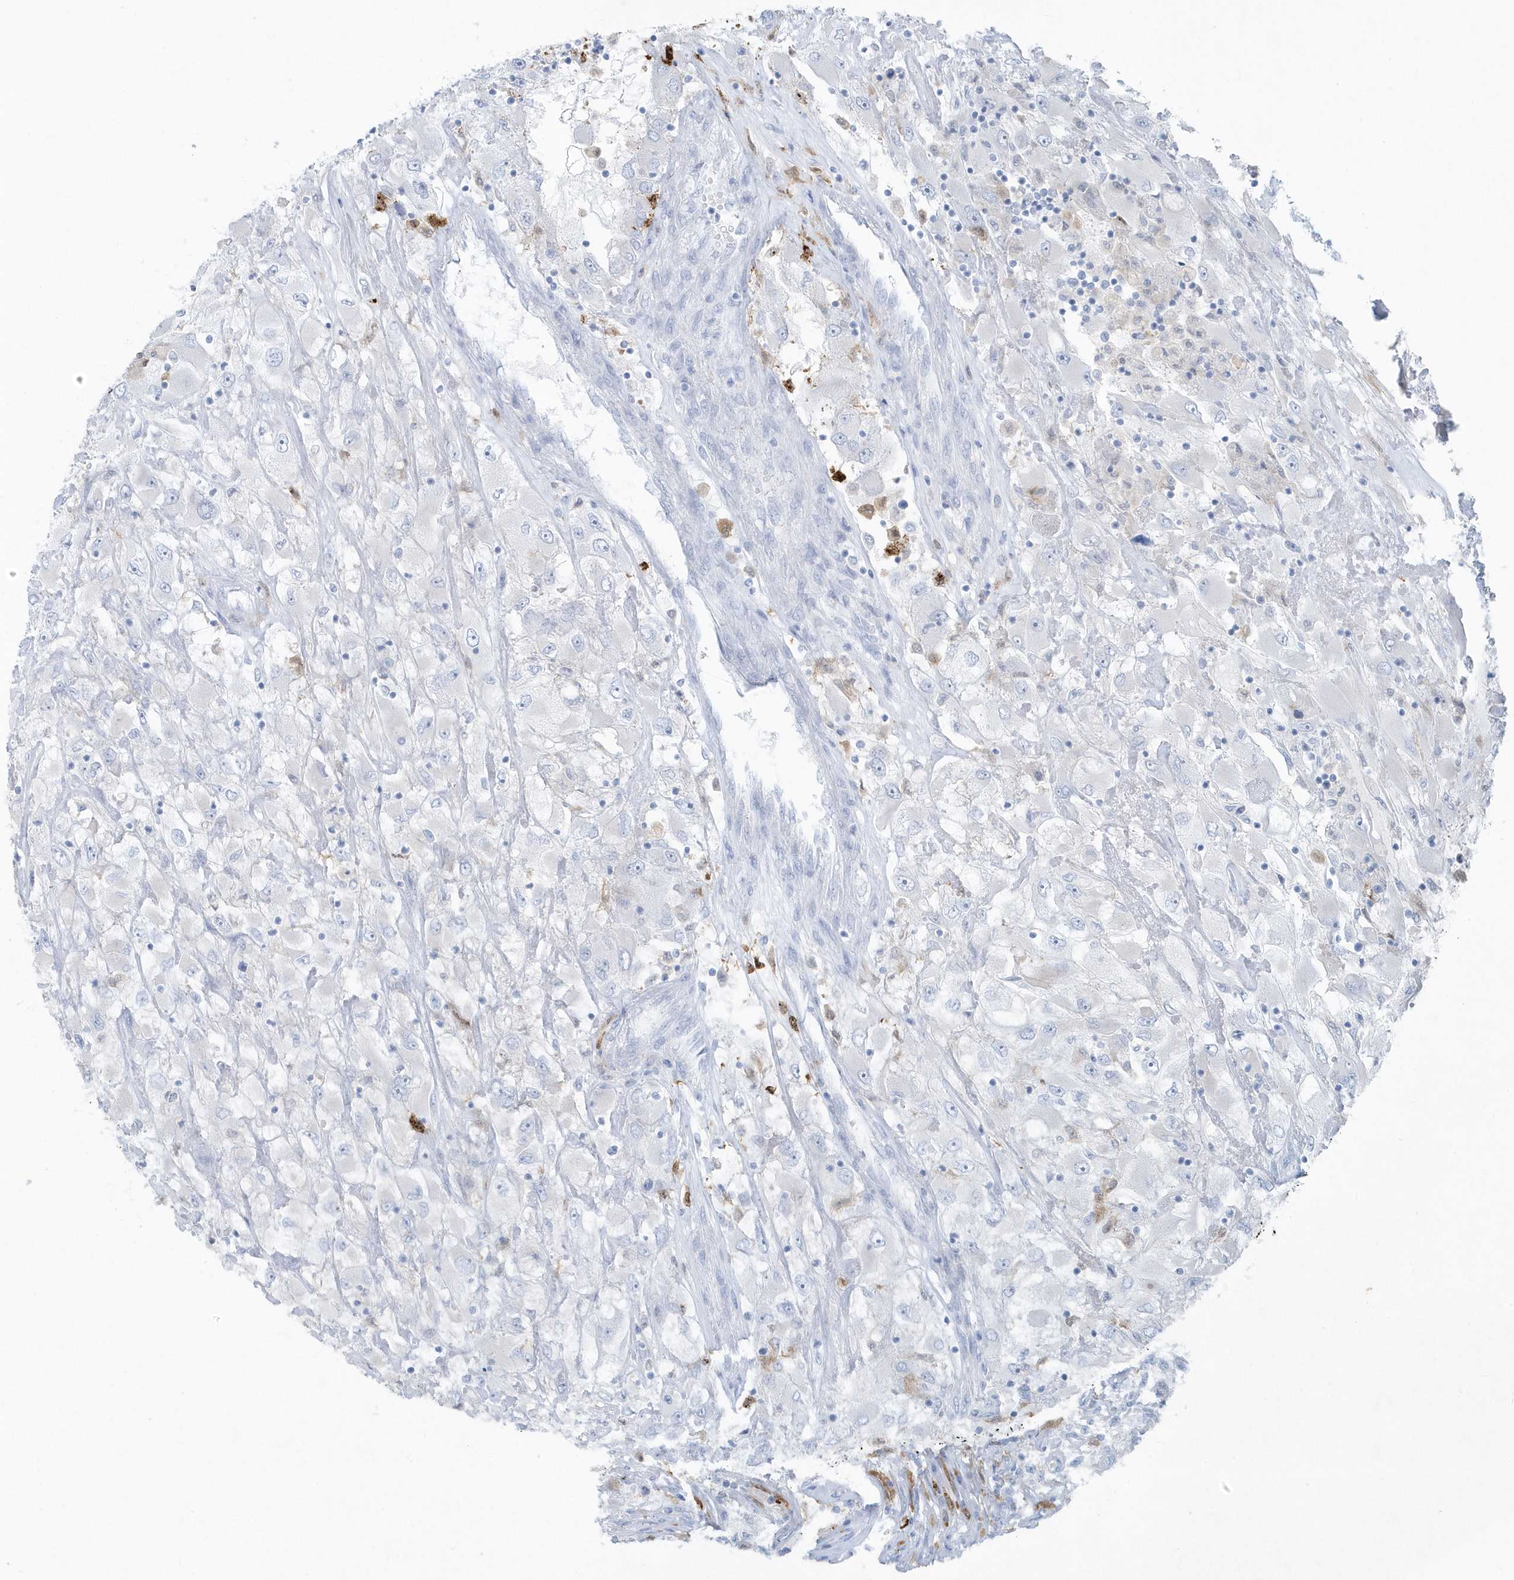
{"staining": {"intensity": "negative", "quantity": "none", "location": "none"}, "tissue": "renal cancer", "cell_type": "Tumor cells", "image_type": "cancer", "snomed": [{"axis": "morphology", "description": "Adenocarcinoma, NOS"}, {"axis": "topography", "description": "Kidney"}], "caption": "Tumor cells are negative for protein expression in human adenocarcinoma (renal). Brightfield microscopy of IHC stained with DAB (brown) and hematoxylin (blue), captured at high magnification.", "gene": "FAM98A", "patient": {"sex": "female", "age": 52}}